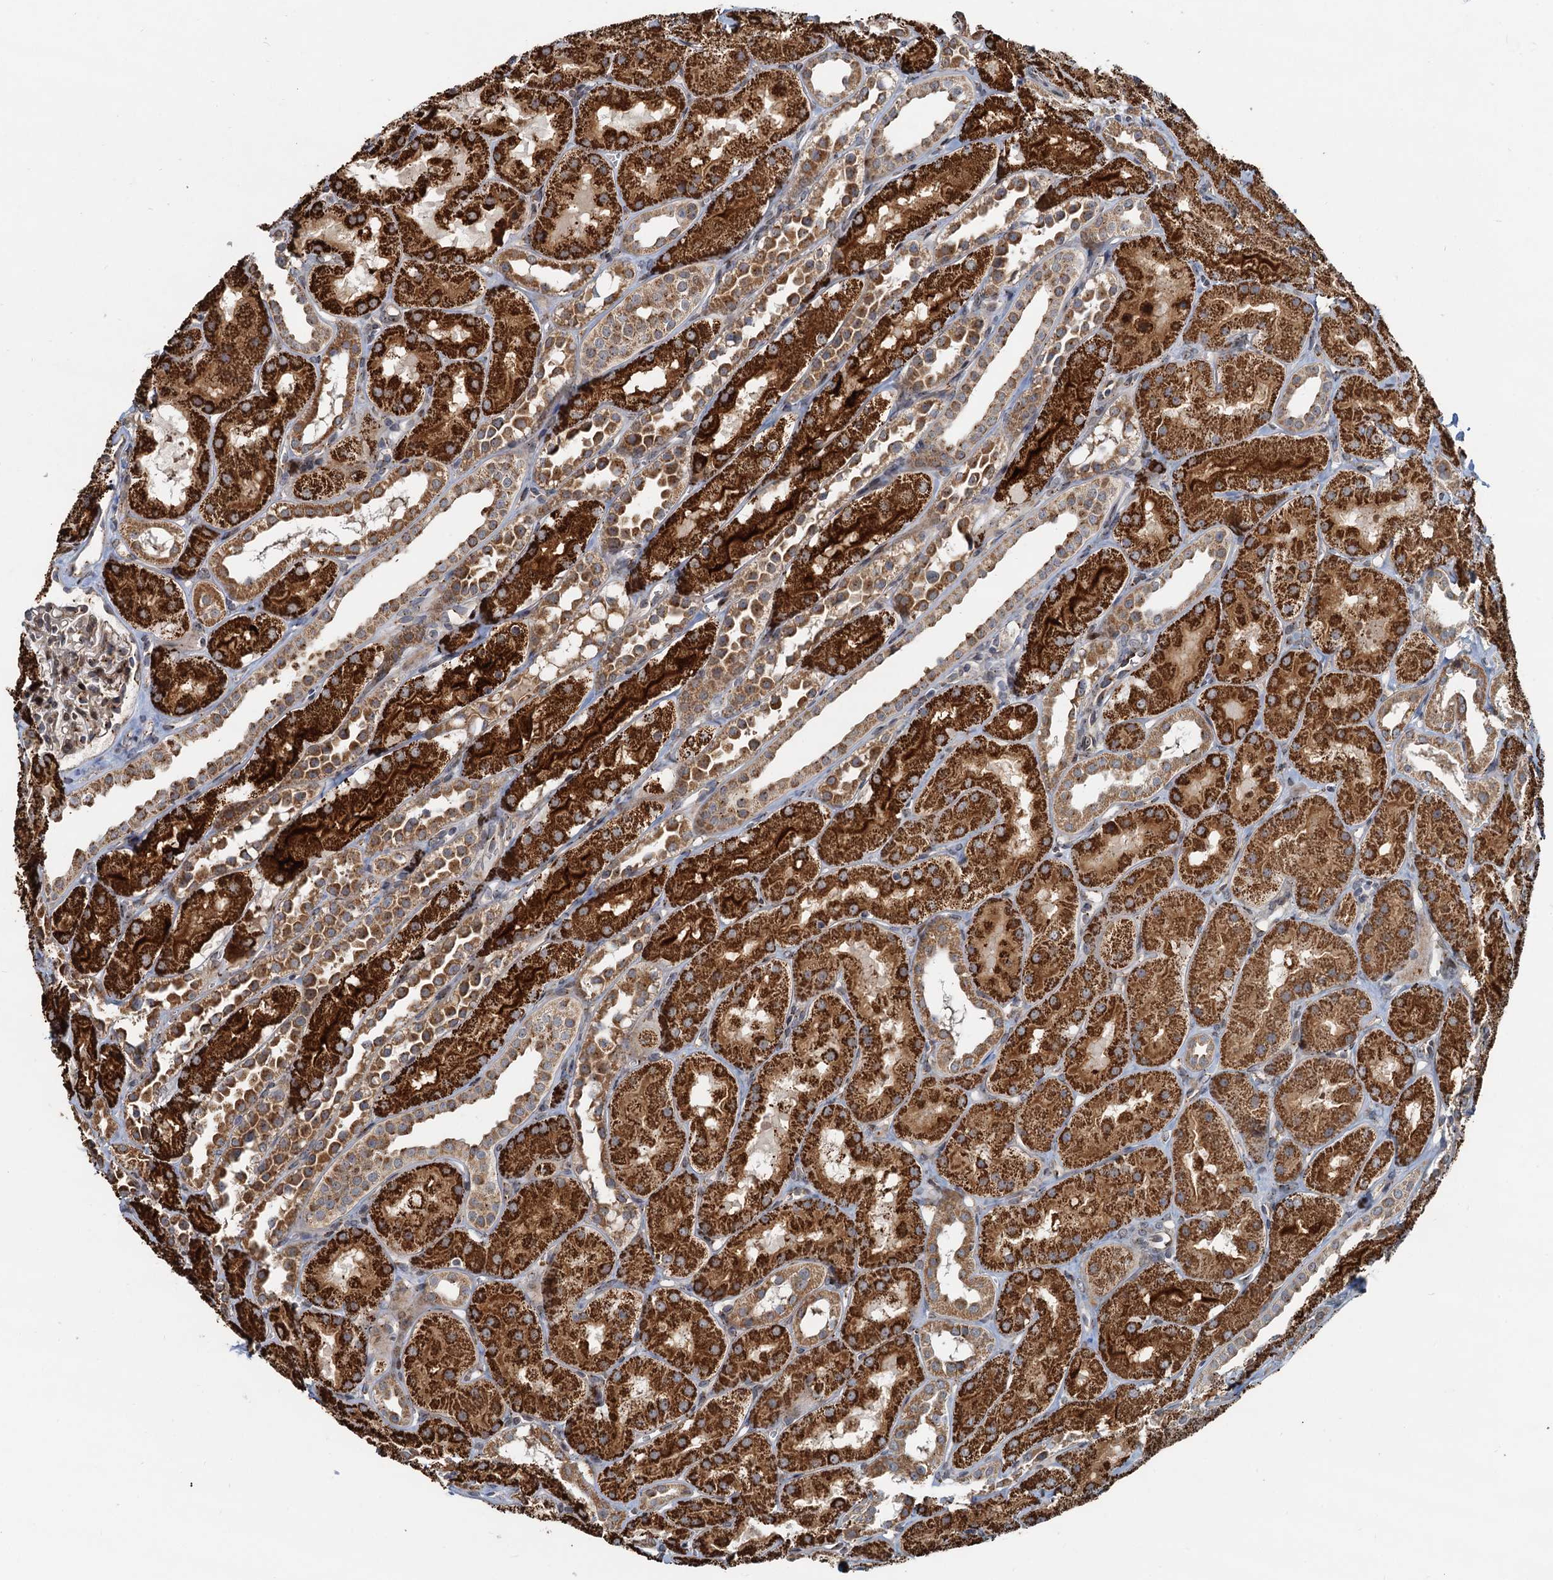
{"staining": {"intensity": "moderate", "quantity": ">75%", "location": "cytoplasmic/membranous"}, "tissue": "kidney", "cell_type": "Cells in glomeruli", "image_type": "normal", "snomed": [{"axis": "morphology", "description": "Normal tissue, NOS"}, {"axis": "topography", "description": "Kidney"}, {"axis": "topography", "description": "Urinary bladder"}], "caption": "Cells in glomeruli reveal medium levels of moderate cytoplasmic/membranous staining in approximately >75% of cells in unremarkable kidney.", "gene": "CEP68", "patient": {"sex": "male", "age": 16}}